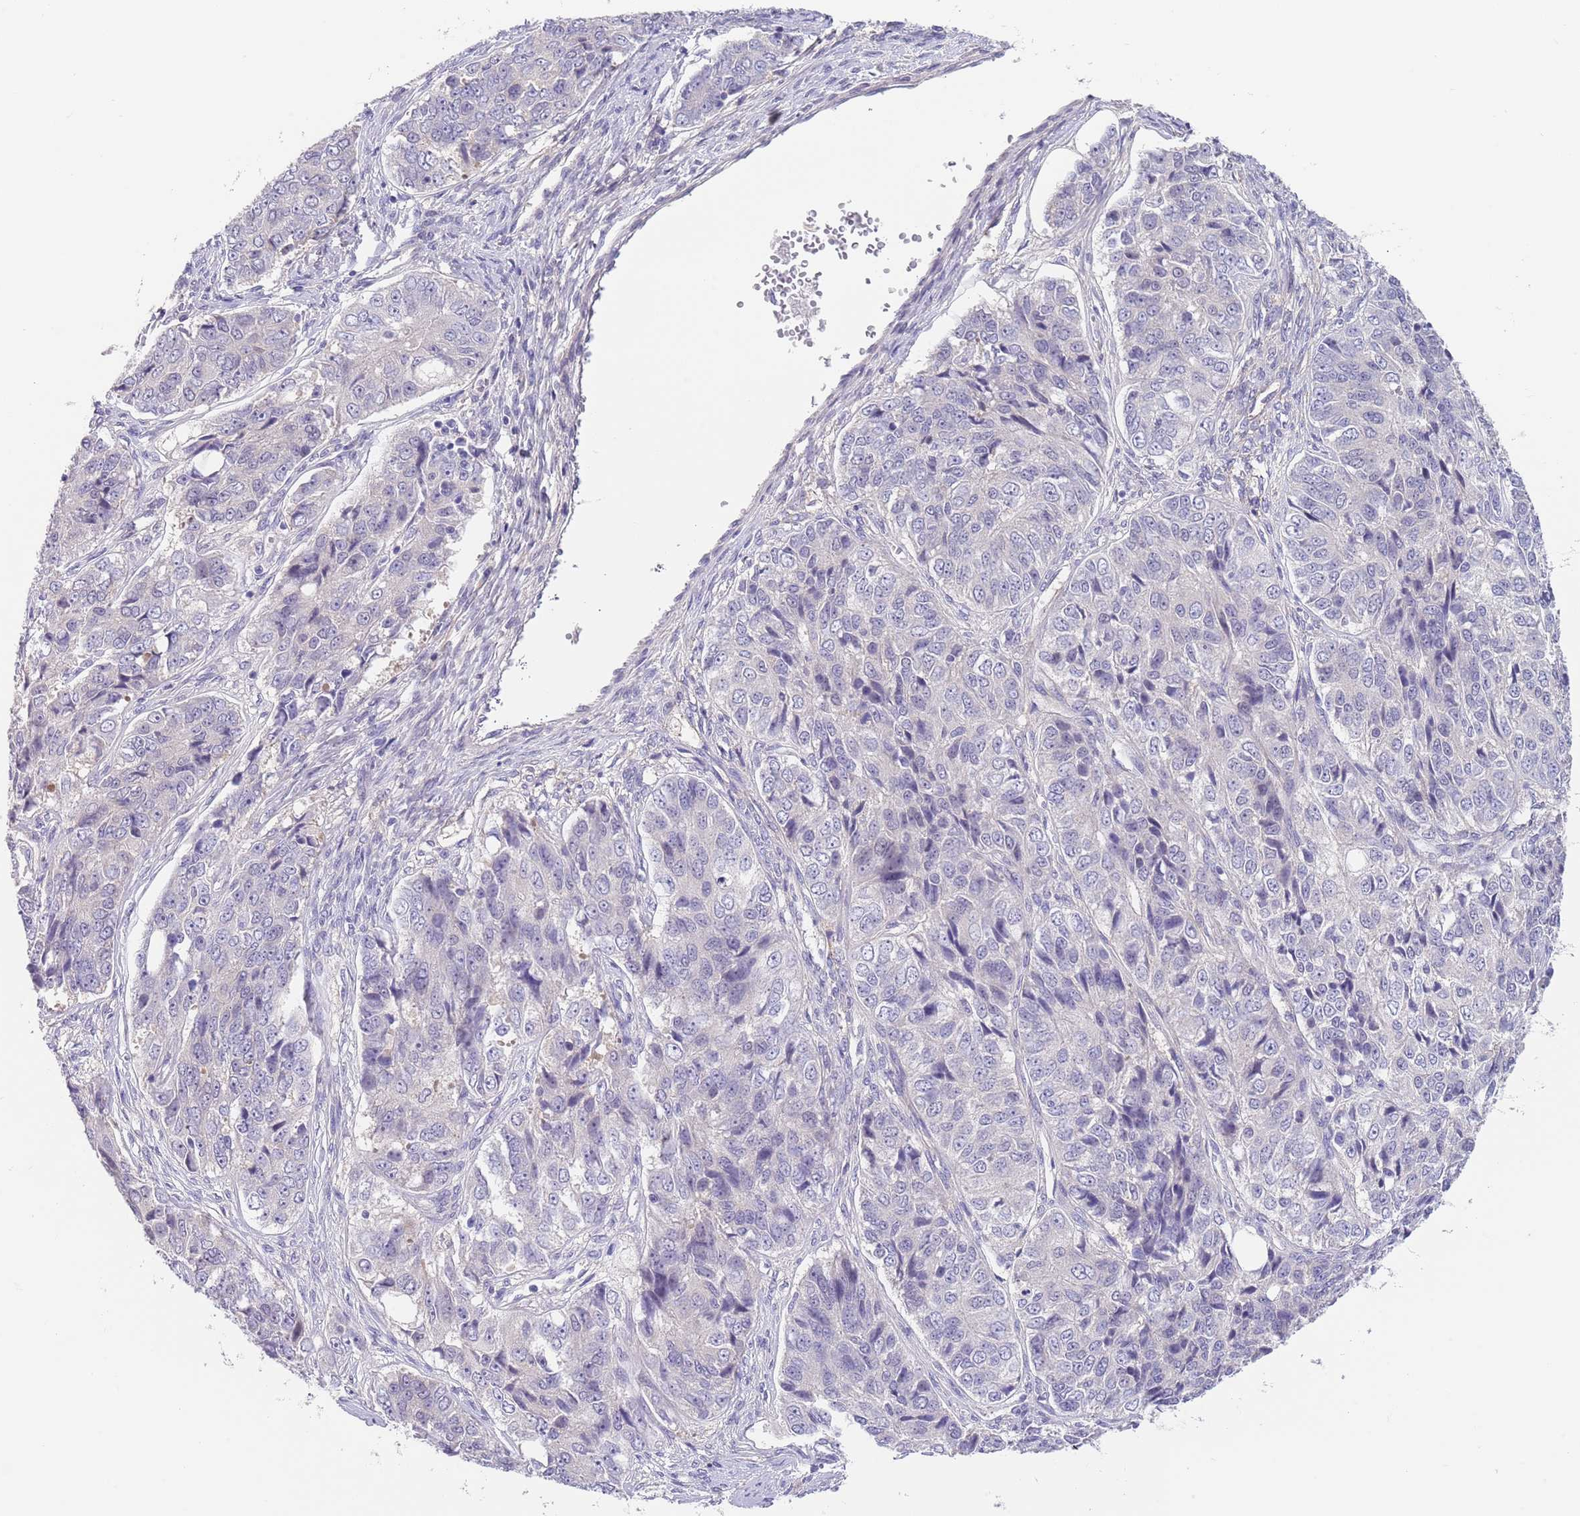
{"staining": {"intensity": "negative", "quantity": "none", "location": "none"}, "tissue": "ovarian cancer", "cell_type": "Tumor cells", "image_type": "cancer", "snomed": [{"axis": "morphology", "description": "Carcinoma, endometroid"}, {"axis": "topography", "description": "Ovary"}], "caption": "Immunohistochemistry (IHC) of ovarian cancer demonstrates no positivity in tumor cells.", "gene": "RNF169", "patient": {"sex": "female", "age": 51}}